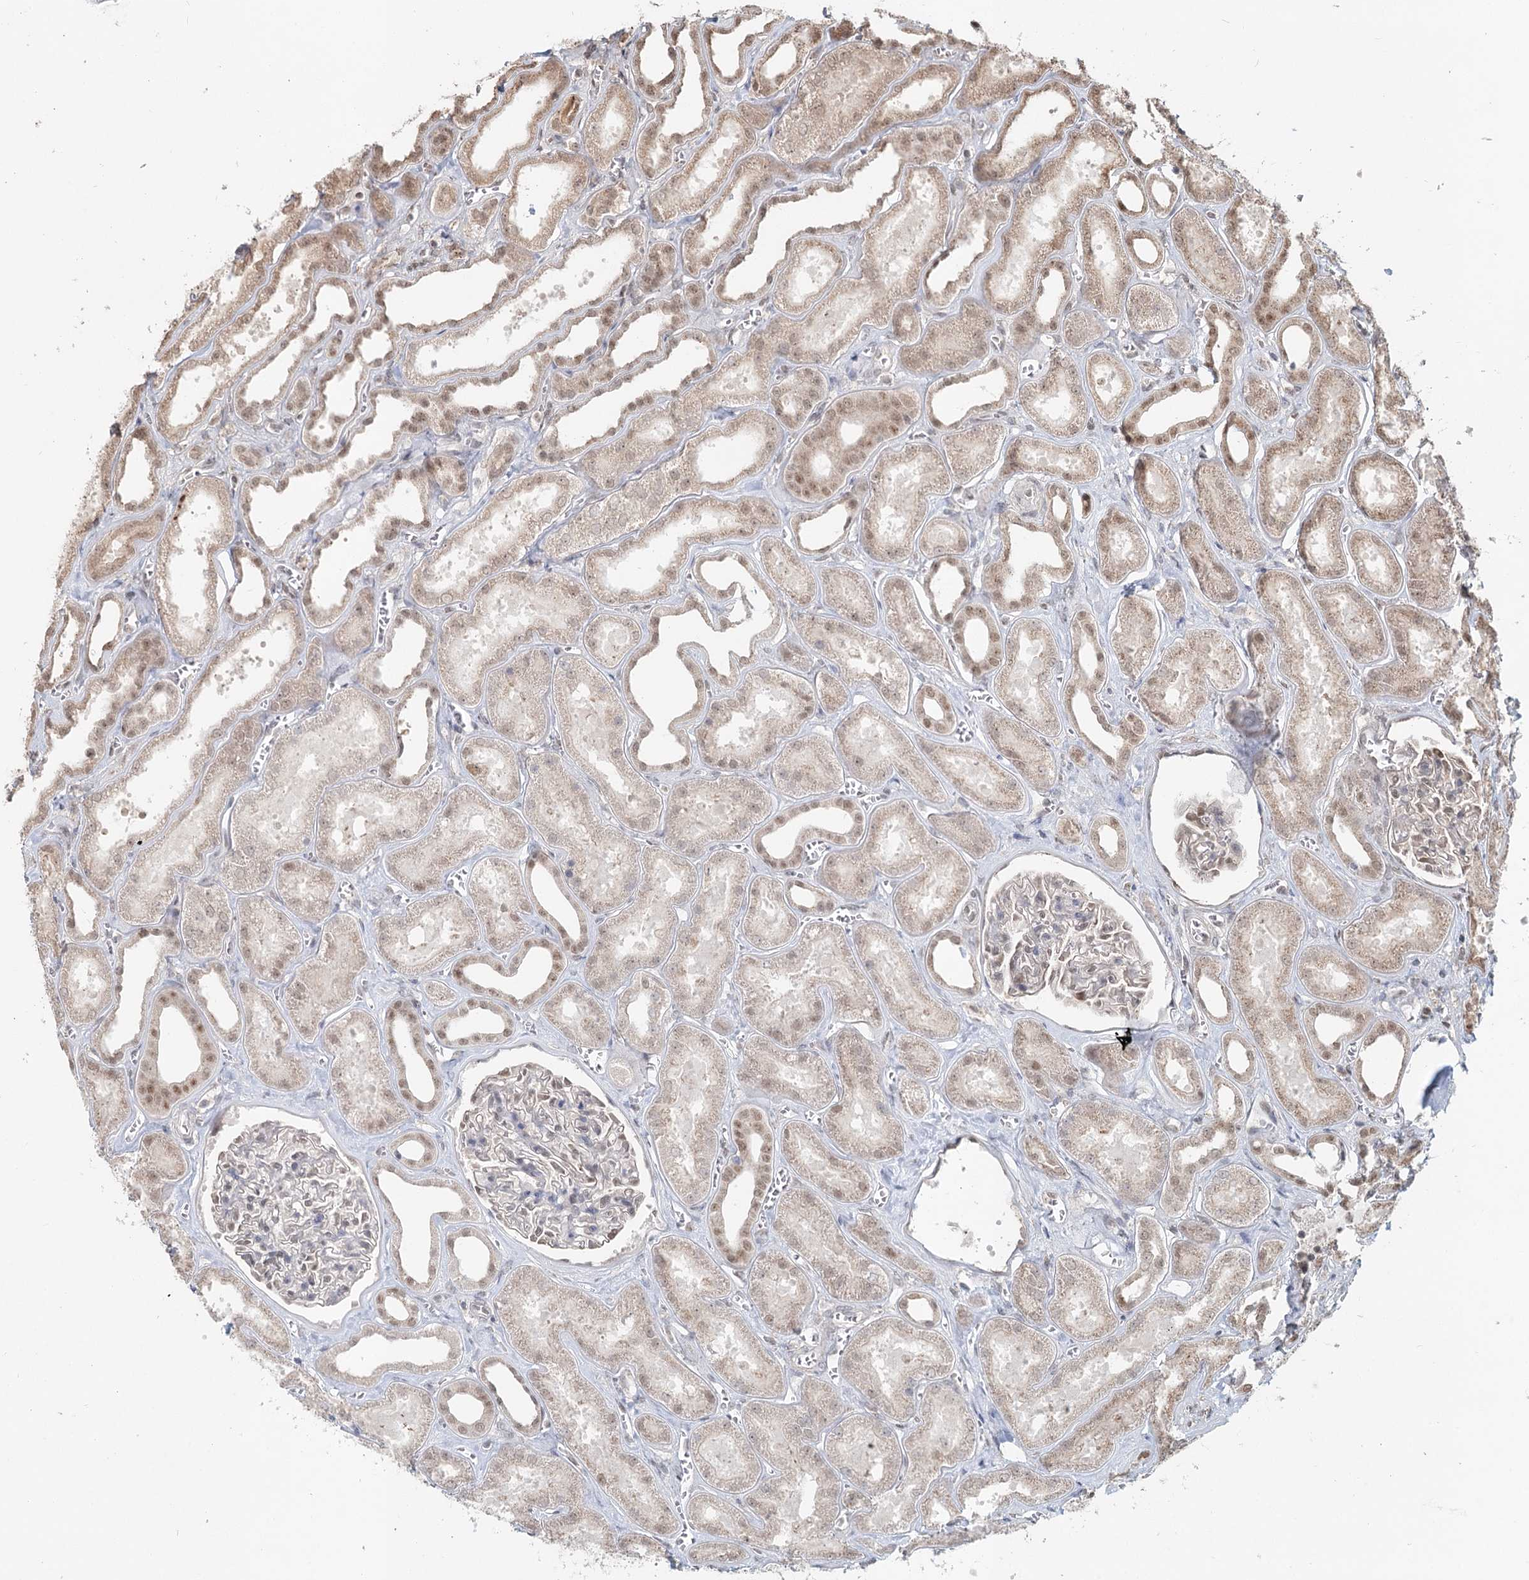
{"staining": {"intensity": "weak", "quantity": "<25%", "location": "nuclear"}, "tissue": "kidney", "cell_type": "Cells in glomeruli", "image_type": "normal", "snomed": [{"axis": "morphology", "description": "Normal tissue, NOS"}, {"axis": "morphology", "description": "Adenocarcinoma, NOS"}, {"axis": "topography", "description": "Kidney"}], "caption": "Immunohistochemistry (IHC) micrograph of benign kidney: human kidney stained with DAB demonstrates no significant protein staining in cells in glomeruli.", "gene": "GPALPP1", "patient": {"sex": "female", "age": 68}}